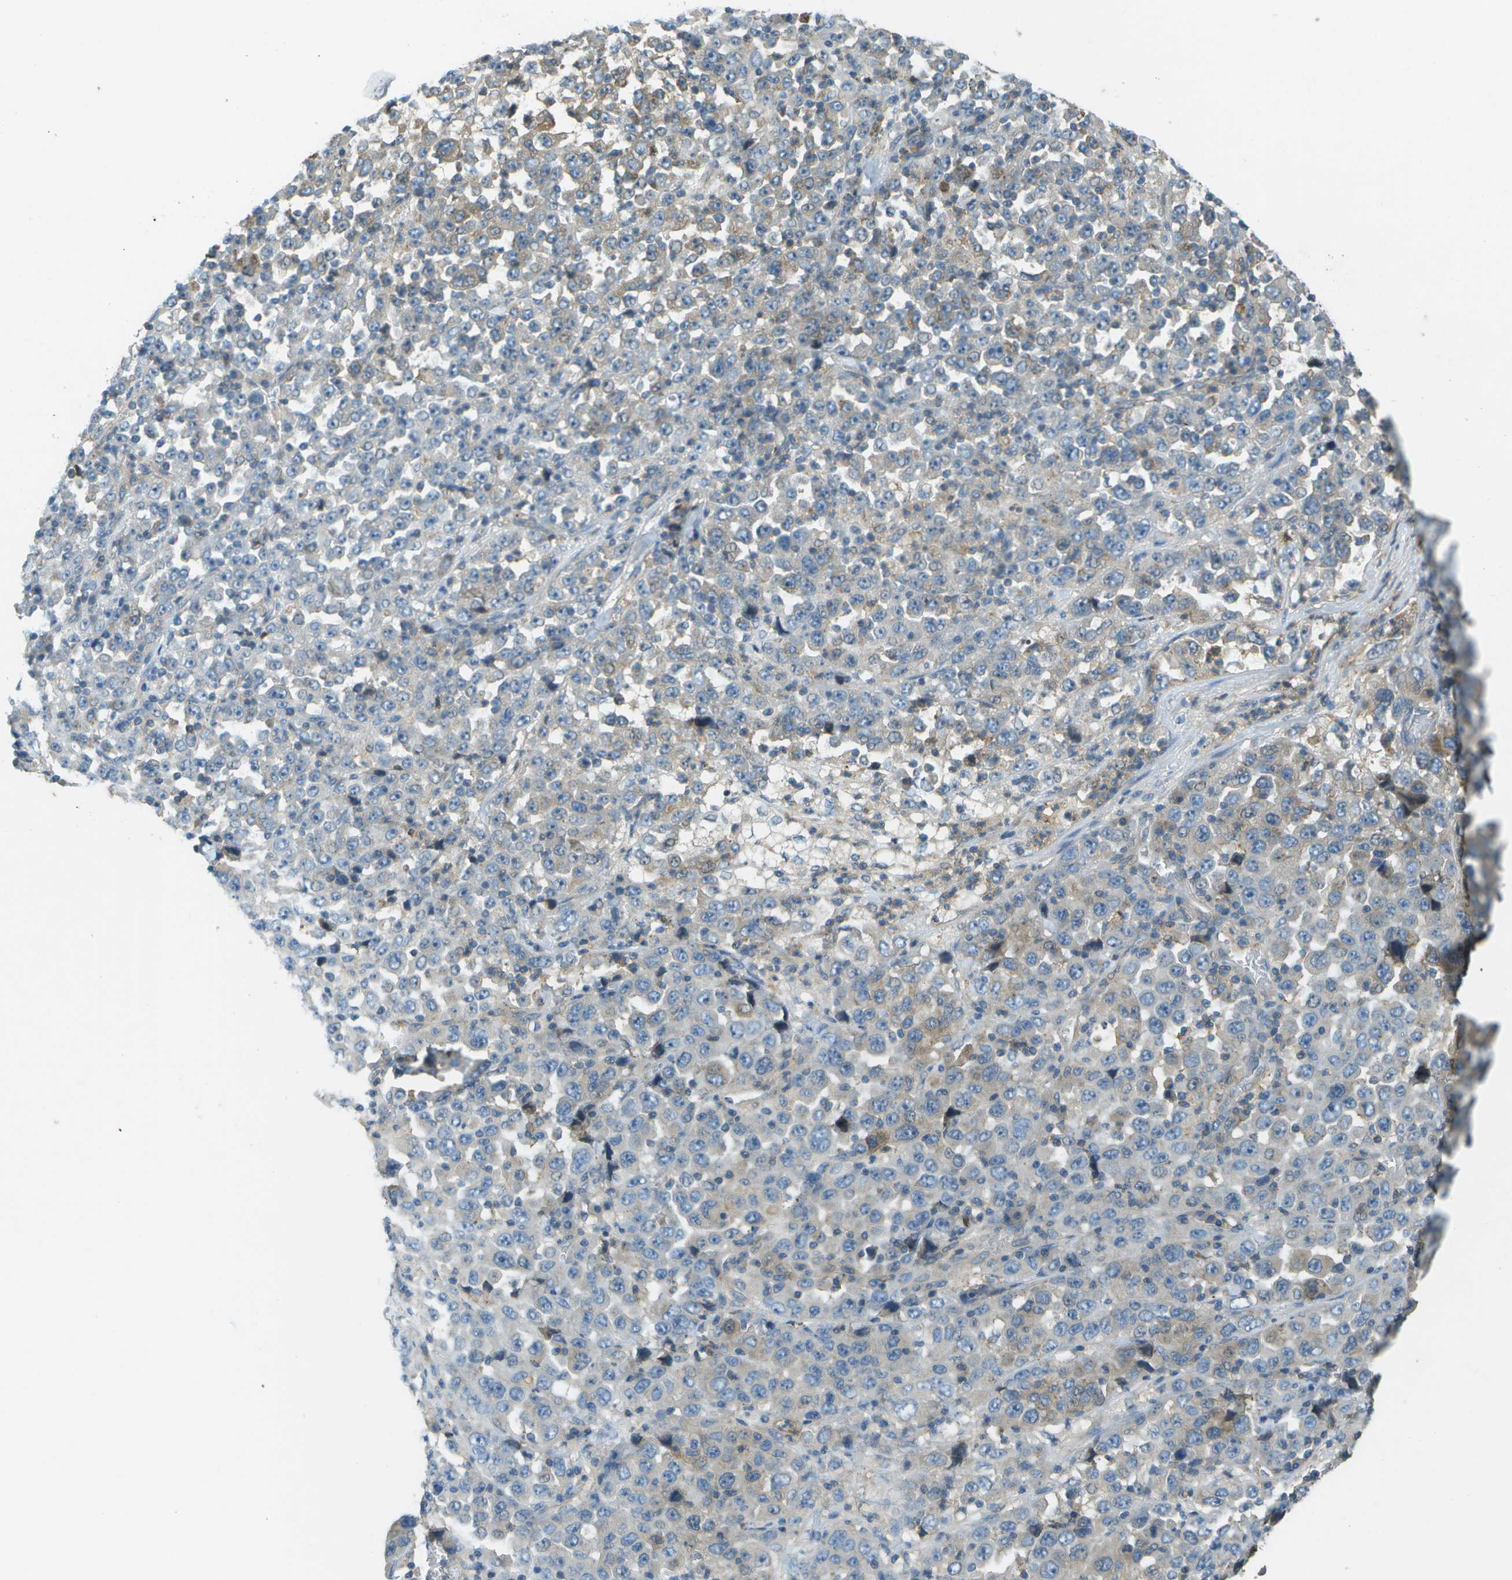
{"staining": {"intensity": "weak", "quantity": "<25%", "location": "cytoplasmic/membranous"}, "tissue": "stomach cancer", "cell_type": "Tumor cells", "image_type": "cancer", "snomed": [{"axis": "morphology", "description": "Normal tissue, NOS"}, {"axis": "morphology", "description": "Adenocarcinoma, NOS"}, {"axis": "topography", "description": "Stomach, upper"}, {"axis": "topography", "description": "Stomach"}], "caption": "Immunohistochemical staining of stomach adenocarcinoma demonstrates no significant positivity in tumor cells.", "gene": "LRRC66", "patient": {"sex": "male", "age": 59}}